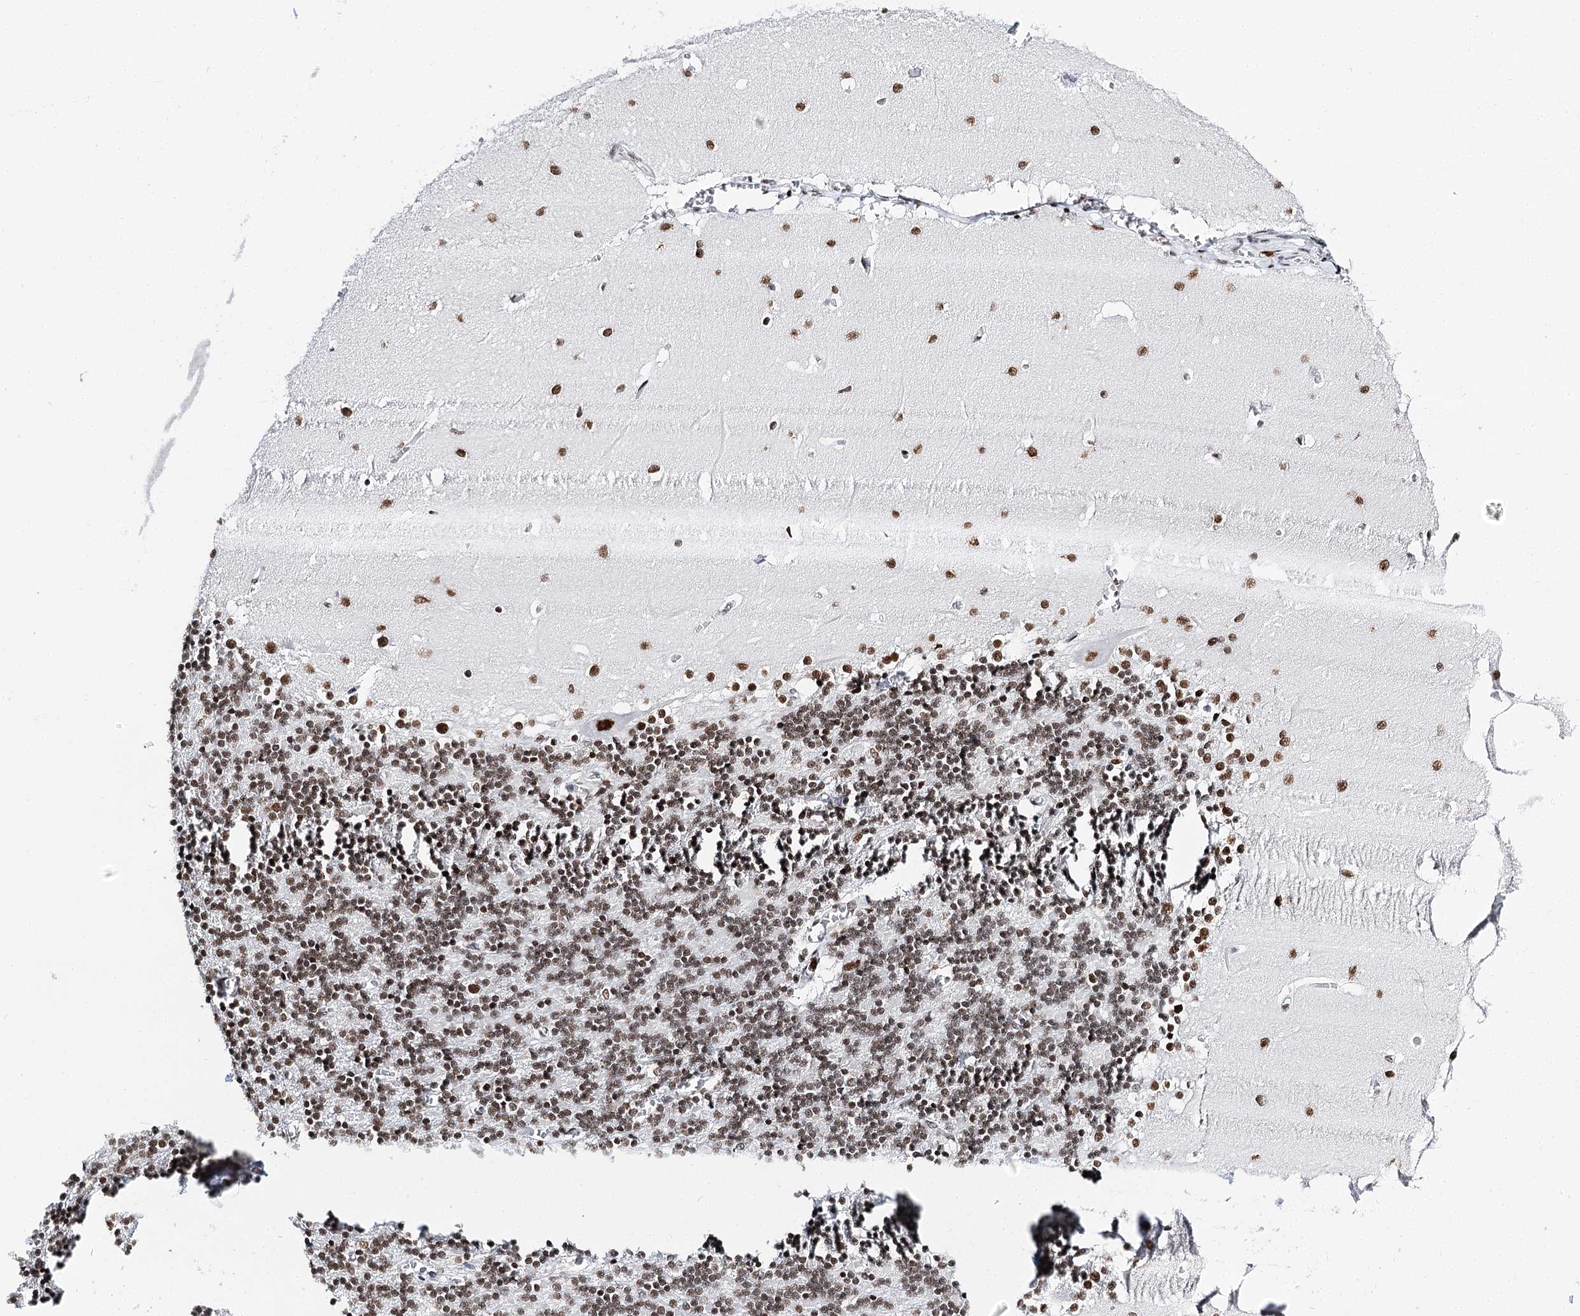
{"staining": {"intensity": "moderate", "quantity": ">75%", "location": "nuclear"}, "tissue": "cerebellum", "cell_type": "Cells in granular layer", "image_type": "normal", "snomed": [{"axis": "morphology", "description": "Normal tissue, NOS"}, {"axis": "topography", "description": "Cerebellum"}], "caption": "Moderate nuclear staining is seen in approximately >75% of cells in granular layer in normal cerebellum.", "gene": "BARD1", "patient": {"sex": "male", "age": 37}}